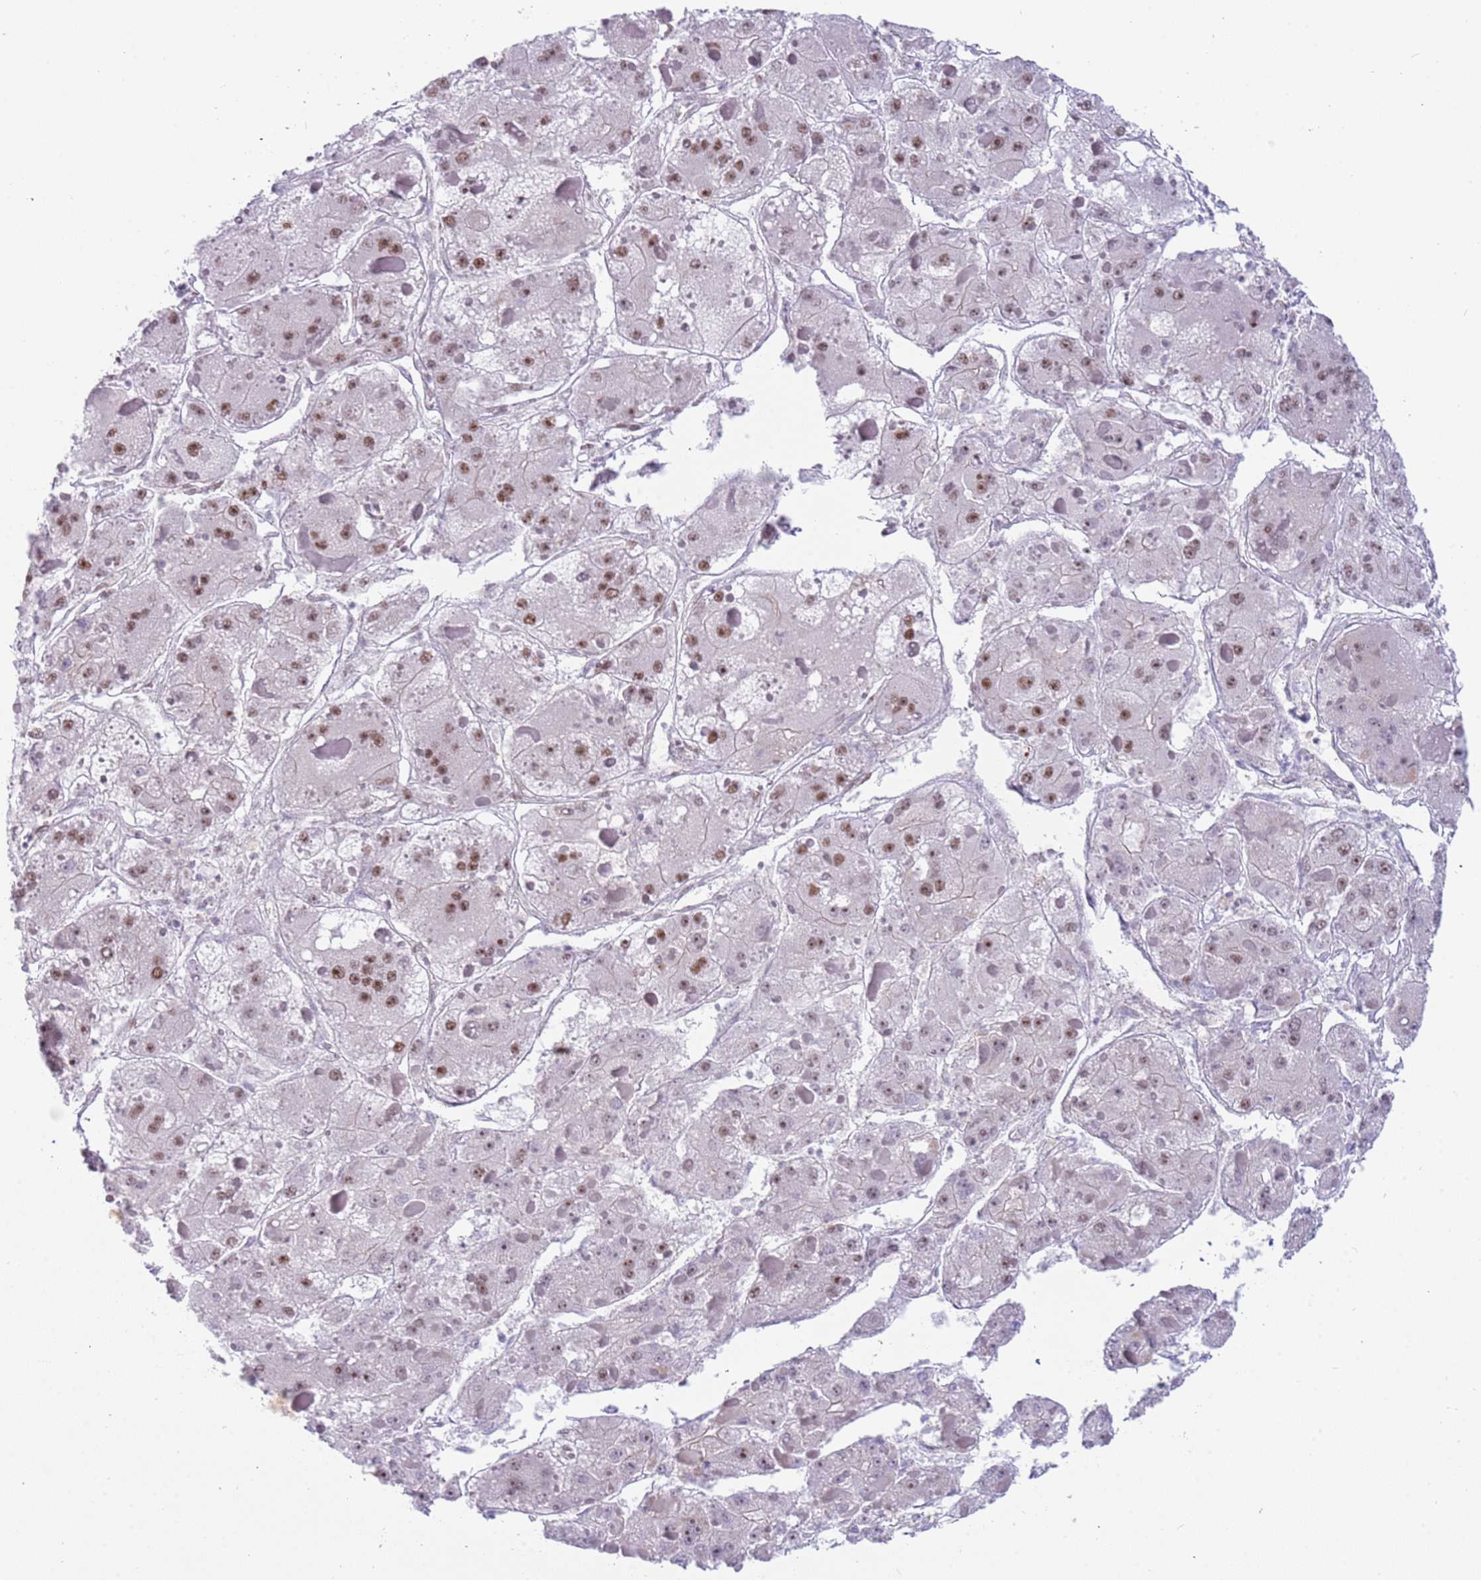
{"staining": {"intensity": "moderate", "quantity": "25%-75%", "location": "nuclear"}, "tissue": "liver cancer", "cell_type": "Tumor cells", "image_type": "cancer", "snomed": [{"axis": "morphology", "description": "Carcinoma, Hepatocellular, NOS"}, {"axis": "topography", "description": "Liver"}], "caption": "Moderate nuclear expression is appreciated in approximately 25%-75% of tumor cells in hepatocellular carcinoma (liver).", "gene": "LRMDA", "patient": {"sex": "female", "age": 73}}